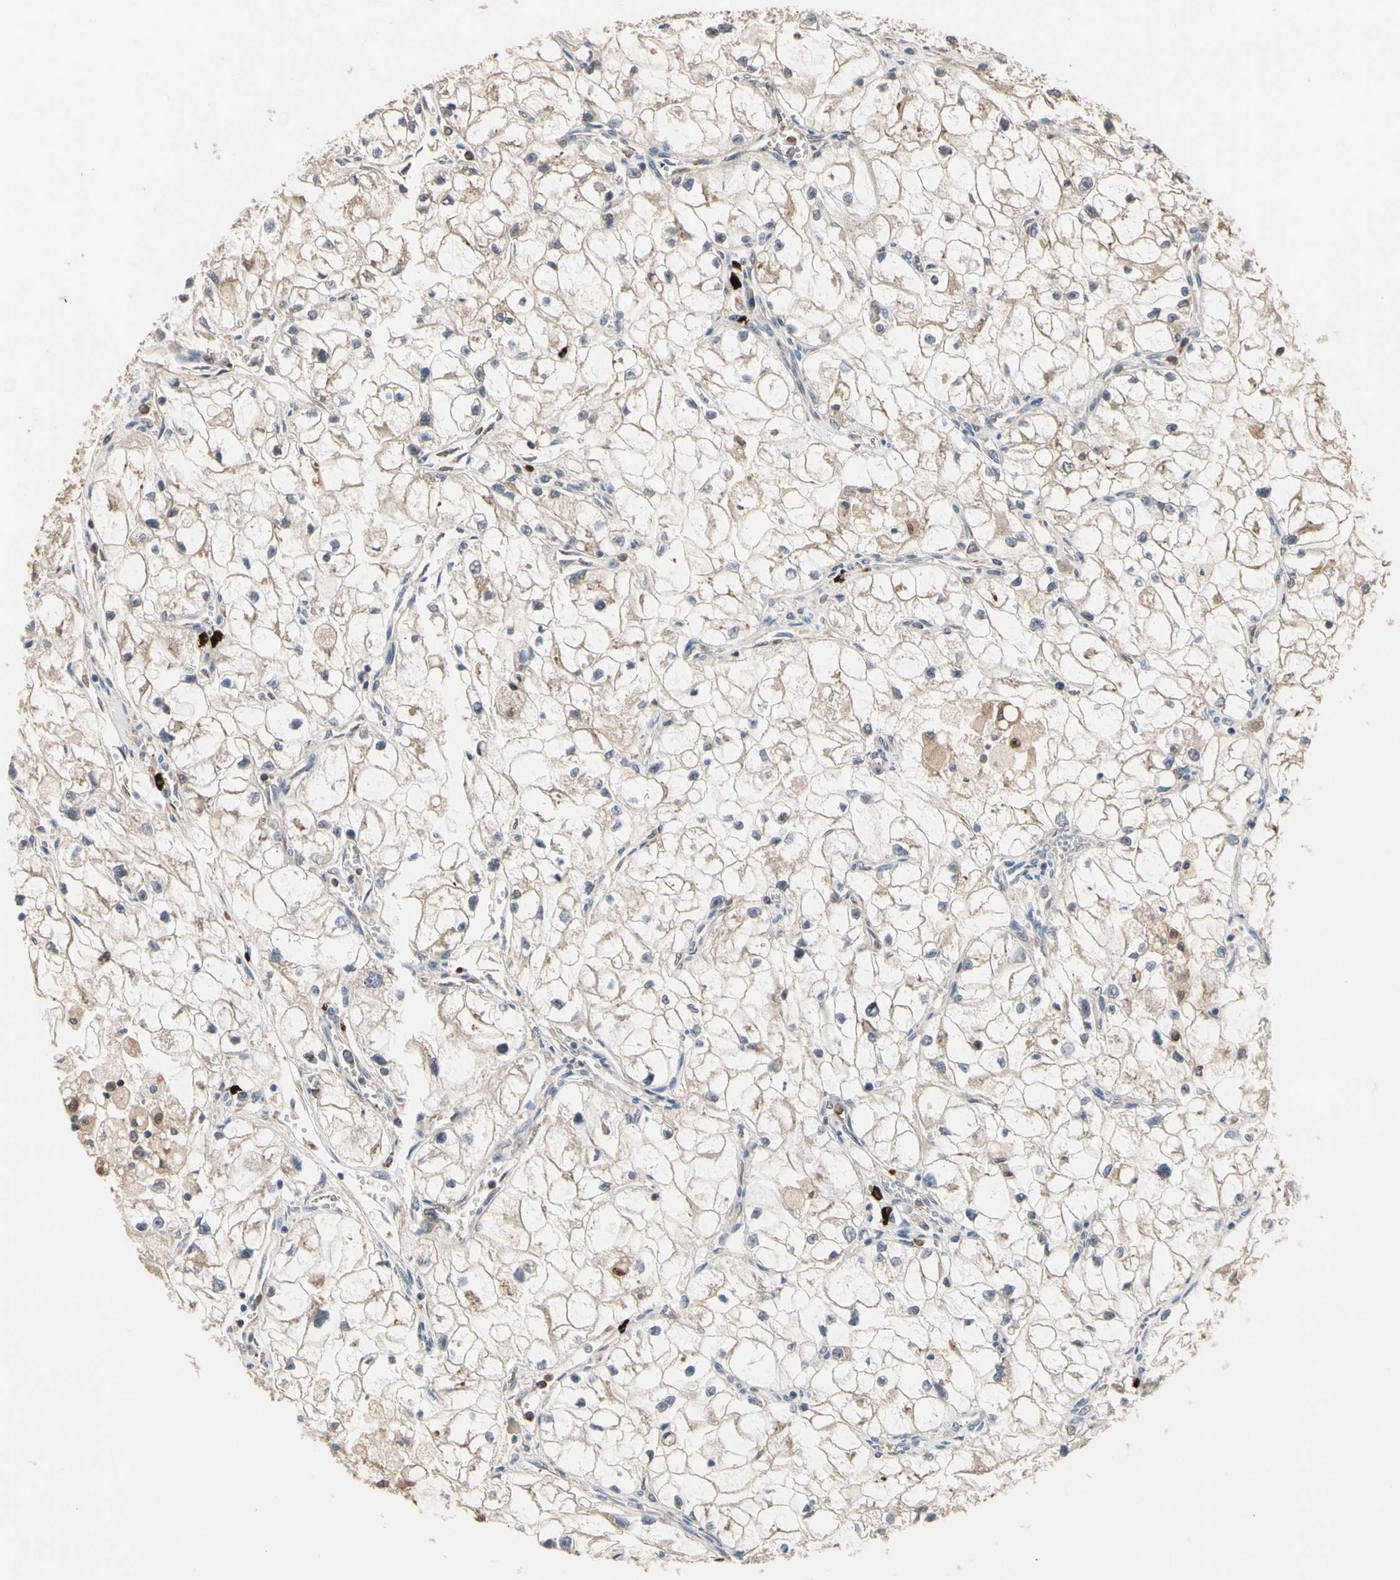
{"staining": {"intensity": "weak", "quantity": "25%-75%", "location": "cytoplasmic/membranous"}, "tissue": "renal cancer", "cell_type": "Tumor cells", "image_type": "cancer", "snomed": [{"axis": "morphology", "description": "Adenocarcinoma, NOS"}, {"axis": "topography", "description": "Kidney"}], "caption": "Brown immunohistochemical staining in human adenocarcinoma (renal) shows weak cytoplasmic/membranous positivity in approximately 25%-75% of tumor cells.", "gene": "FGD6", "patient": {"sex": "female", "age": 70}}